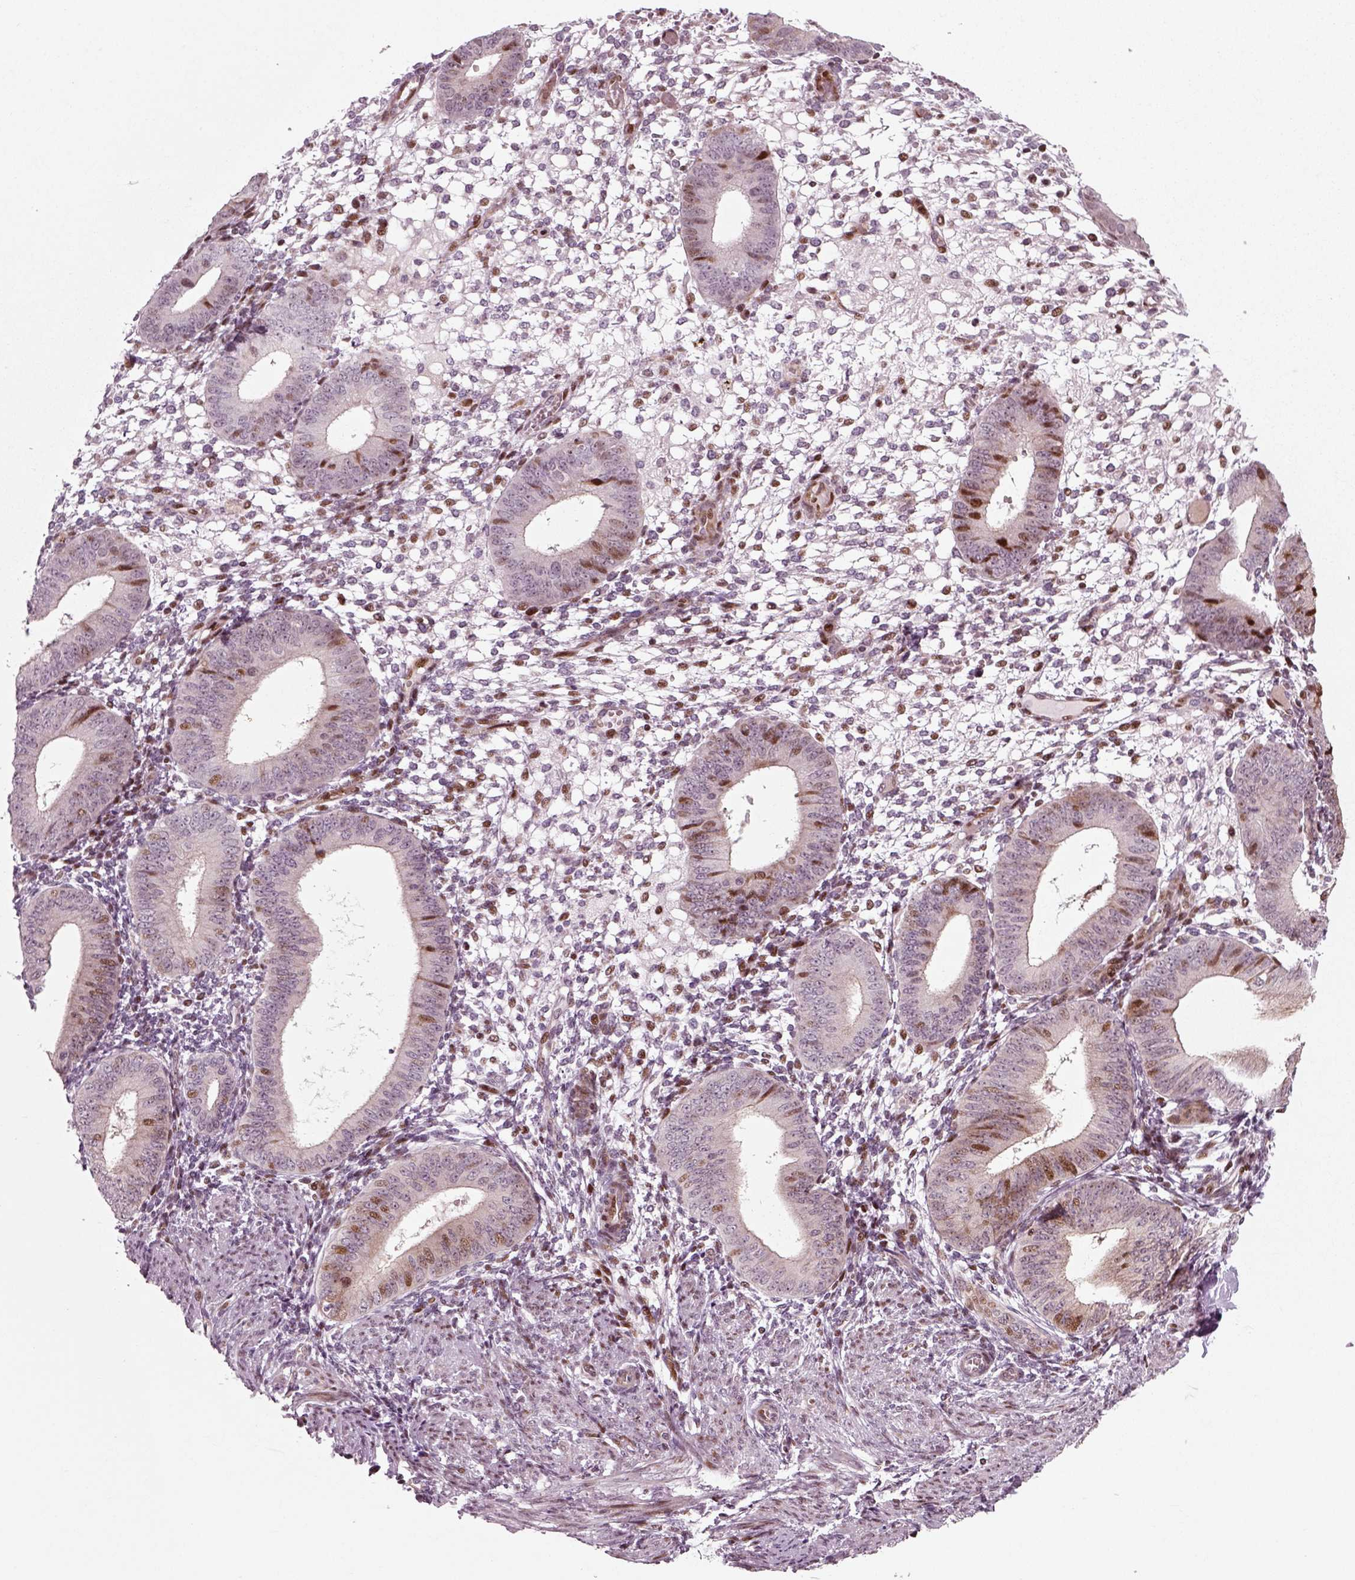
{"staining": {"intensity": "strong", "quantity": "<25%", "location": "nuclear"}, "tissue": "endometrium", "cell_type": "Cells in endometrial stroma", "image_type": "normal", "snomed": [{"axis": "morphology", "description": "Normal tissue, NOS"}, {"axis": "topography", "description": "Endometrium"}], "caption": "Strong nuclear positivity is present in about <25% of cells in endometrial stroma in unremarkable endometrium. Using DAB (brown) and hematoxylin (blue) stains, captured at high magnification using brightfield microscopy.", "gene": "CDC14A", "patient": {"sex": "female", "age": 39}}